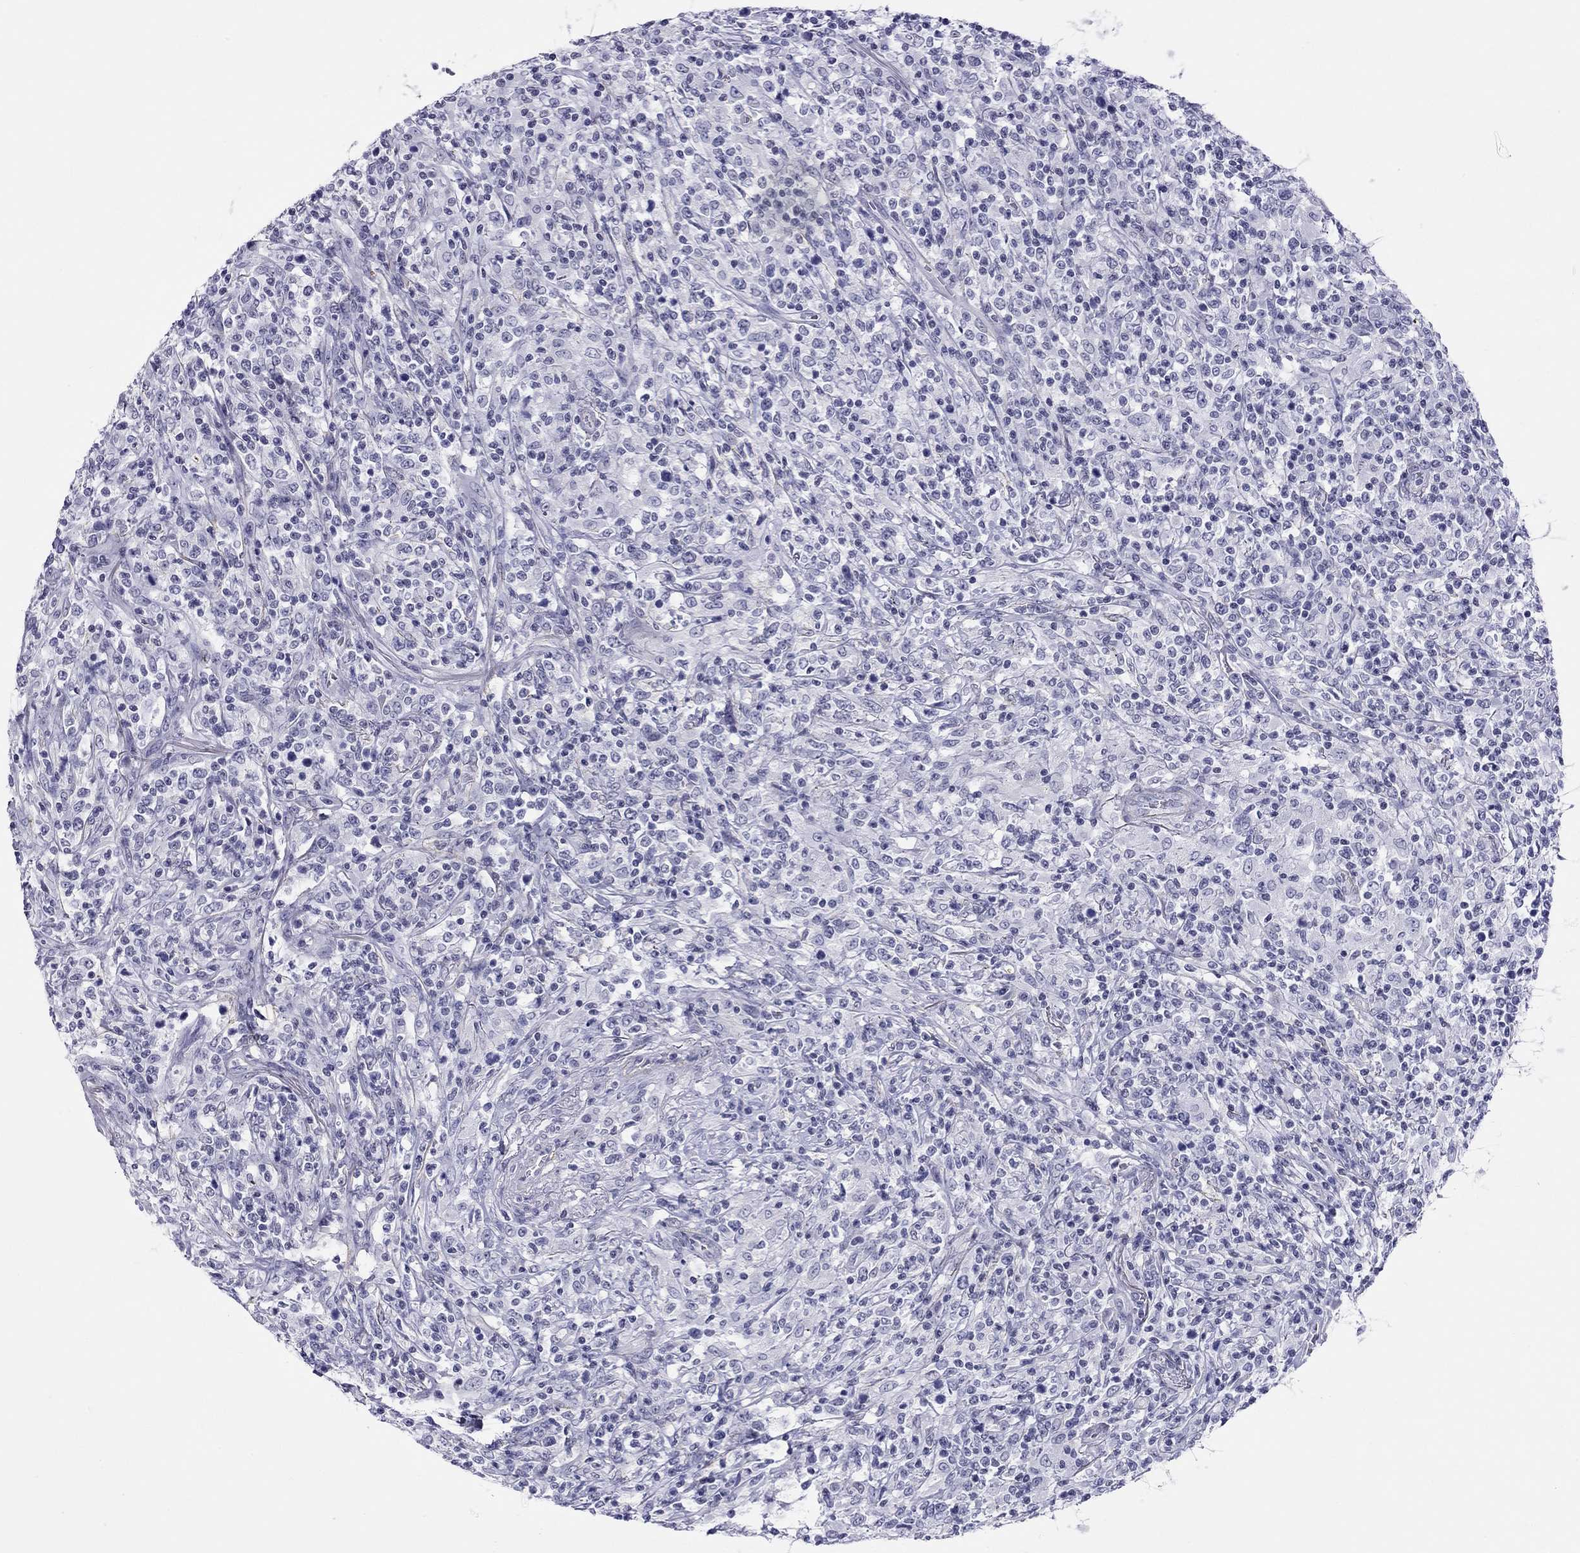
{"staining": {"intensity": "negative", "quantity": "none", "location": "none"}, "tissue": "lymphoma", "cell_type": "Tumor cells", "image_type": "cancer", "snomed": [{"axis": "morphology", "description": "Malignant lymphoma, non-Hodgkin's type, High grade"}, {"axis": "topography", "description": "Lung"}], "caption": "The micrograph reveals no significant positivity in tumor cells of malignant lymphoma, non-Hodgkin's type (high-grade).", "gene": "MYMX", "patient": {"sex": "male", "age": 79}}